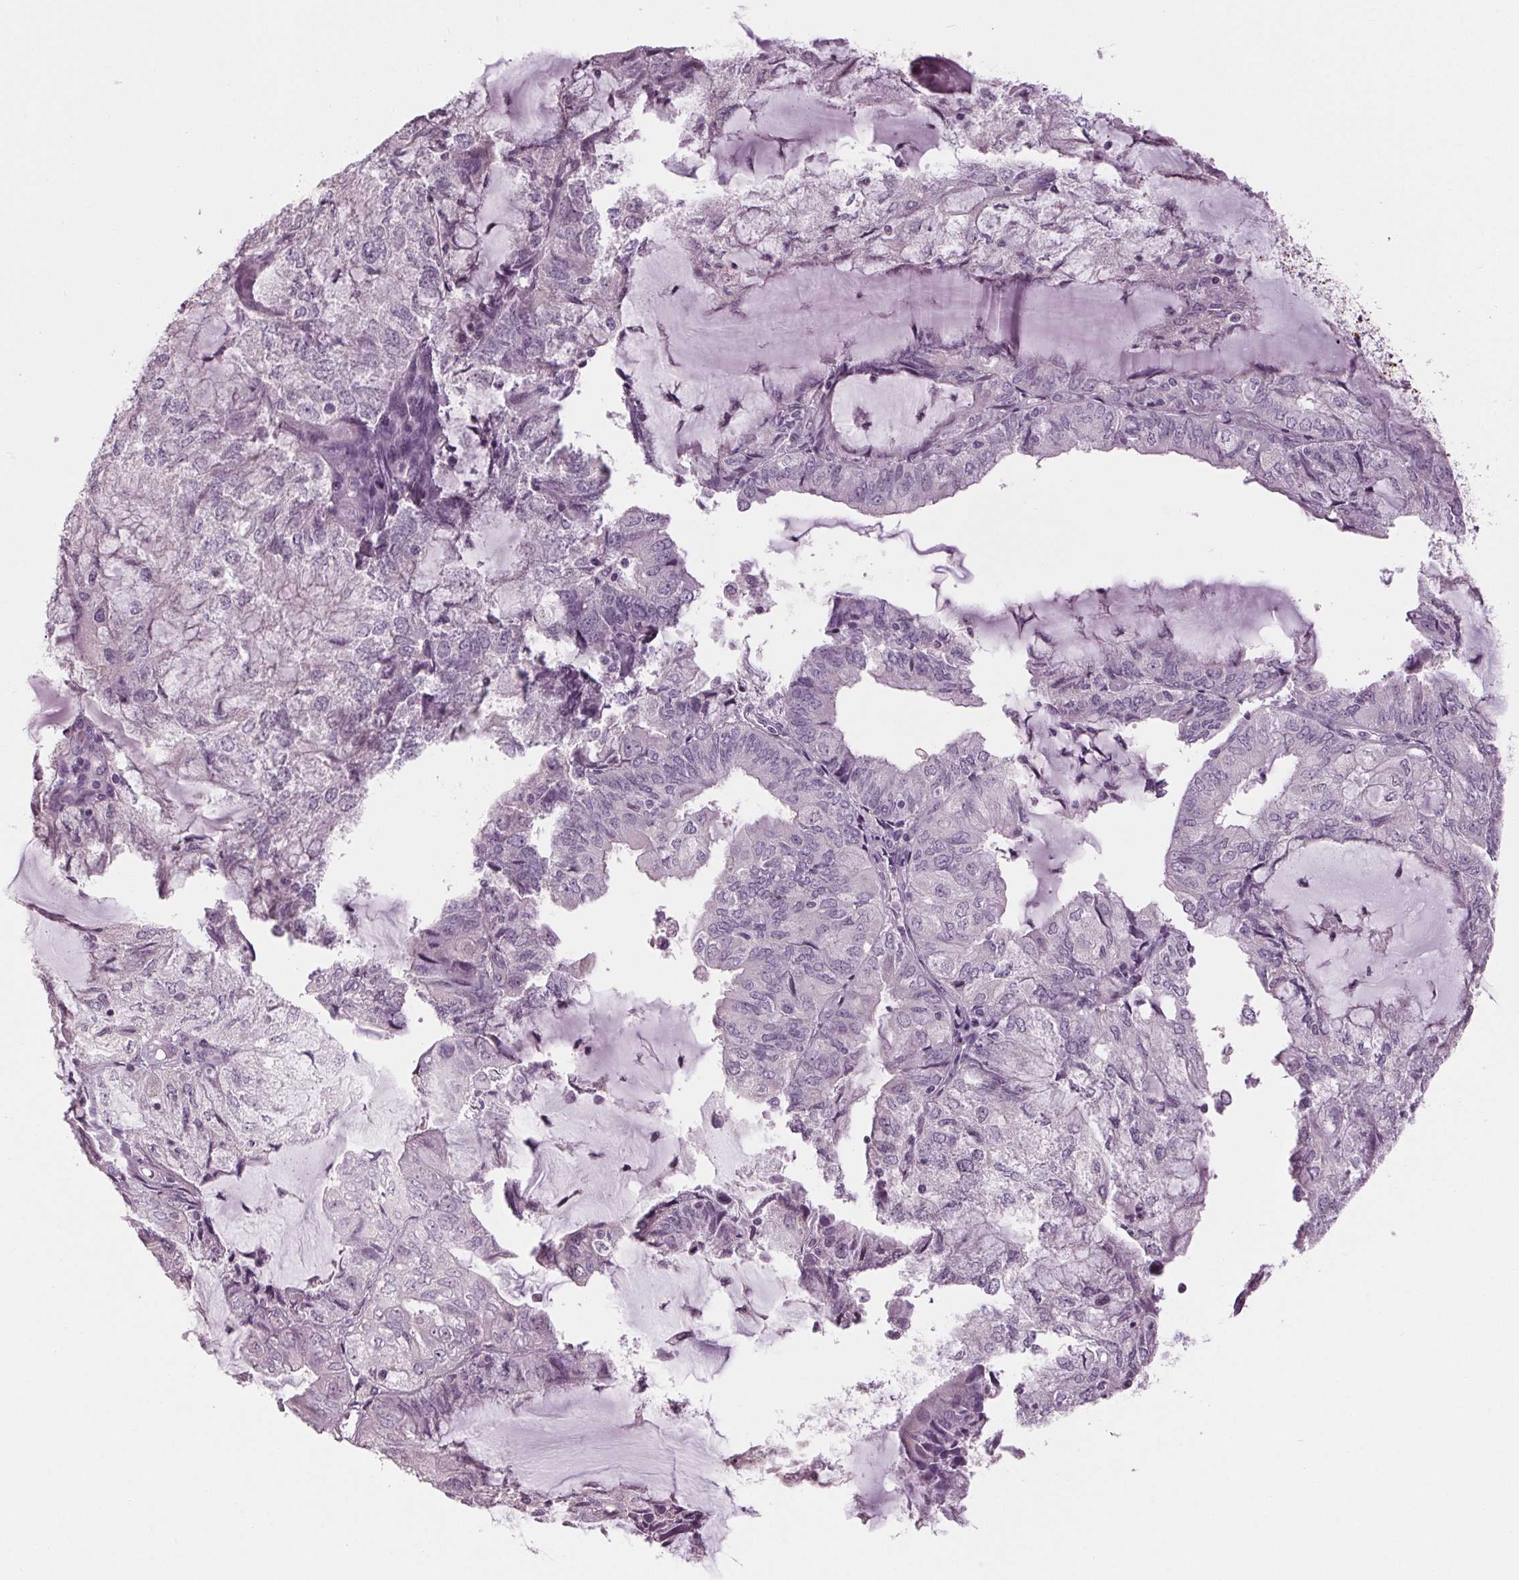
{"staining": {"intensity": "negative", "quantity": "none", "location": "none"}, "tissue": "endometrial cancer", "cell_type": "Tumor cells", "image_type": "cancer", "snomed": [{"axis": "morphology", "description": "Adenocarcinoma, NOS"}, {"axis": "topography", "description": "Endometrium"}], "caption": "Immunohistochemical staining of endometrial adenocarcinoma shows no significant positivity in tumor cells.", "gene": "TNNC2", "patient": {"sex": "female", "age": 81}}